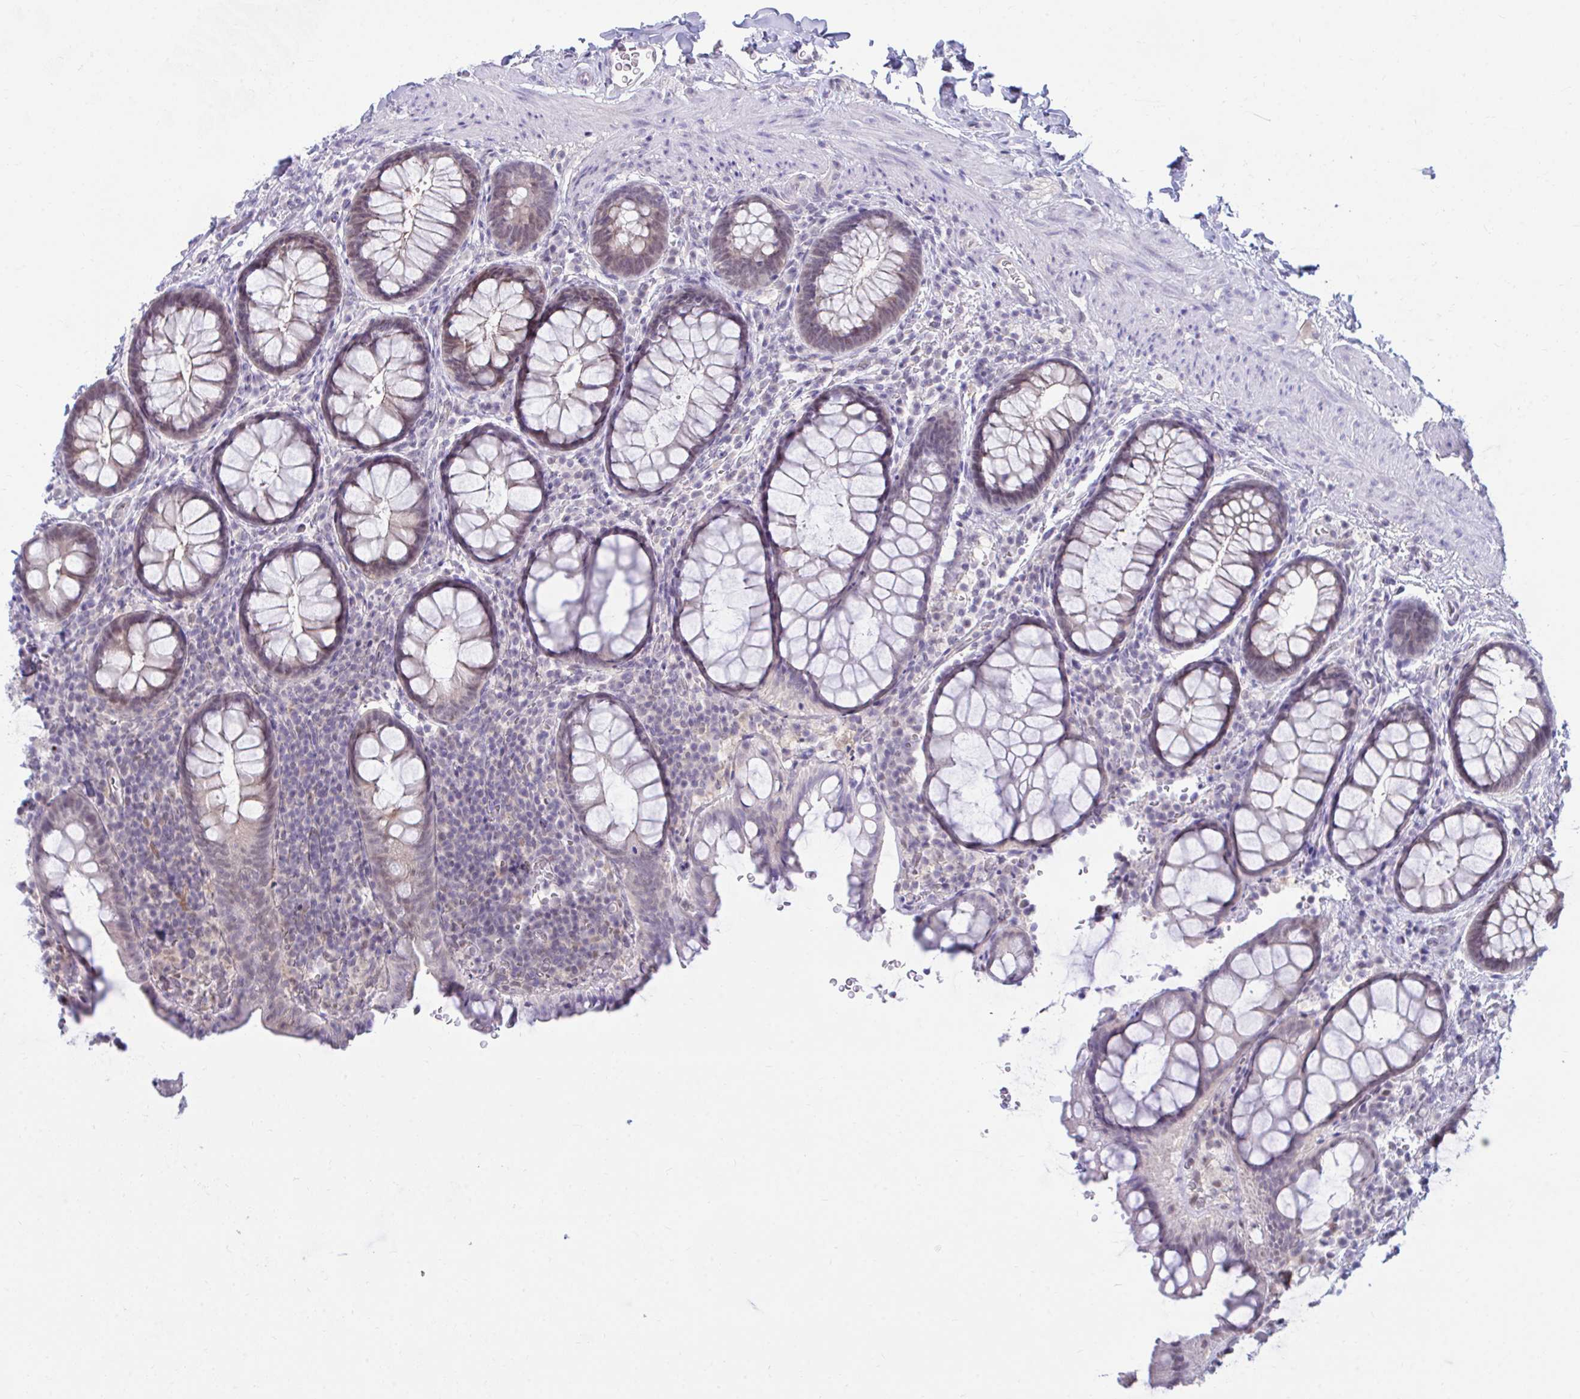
{"staining": {"intensity": "weak", "quantity": "25%-75%", "location": "cytoplasmic/membranous,nuclear"}, "tissue": "rectum", "cell_type": "Glandular cells", "image_type": "normal", "snomed": [{"axis": "morphology", "description": "Normal tissue, NOS"}, {"axis": "topography", "description": "Rectum"}, {"axis": "topography", "description": "Peripheral nerve tissue"}], "caption": "IHC histopathology image of normal rectum: human rectum stained using immunohistochemistry demonstrates low levels of weak protein expression localized specifically in the cytoplasmic/membranous,nuclear of glandular cells, appearing as a cytoplasmic/membranous,nuclear brown color.", "gene": "CSE1L", "patient": {"sex": "female", "age": 69}}